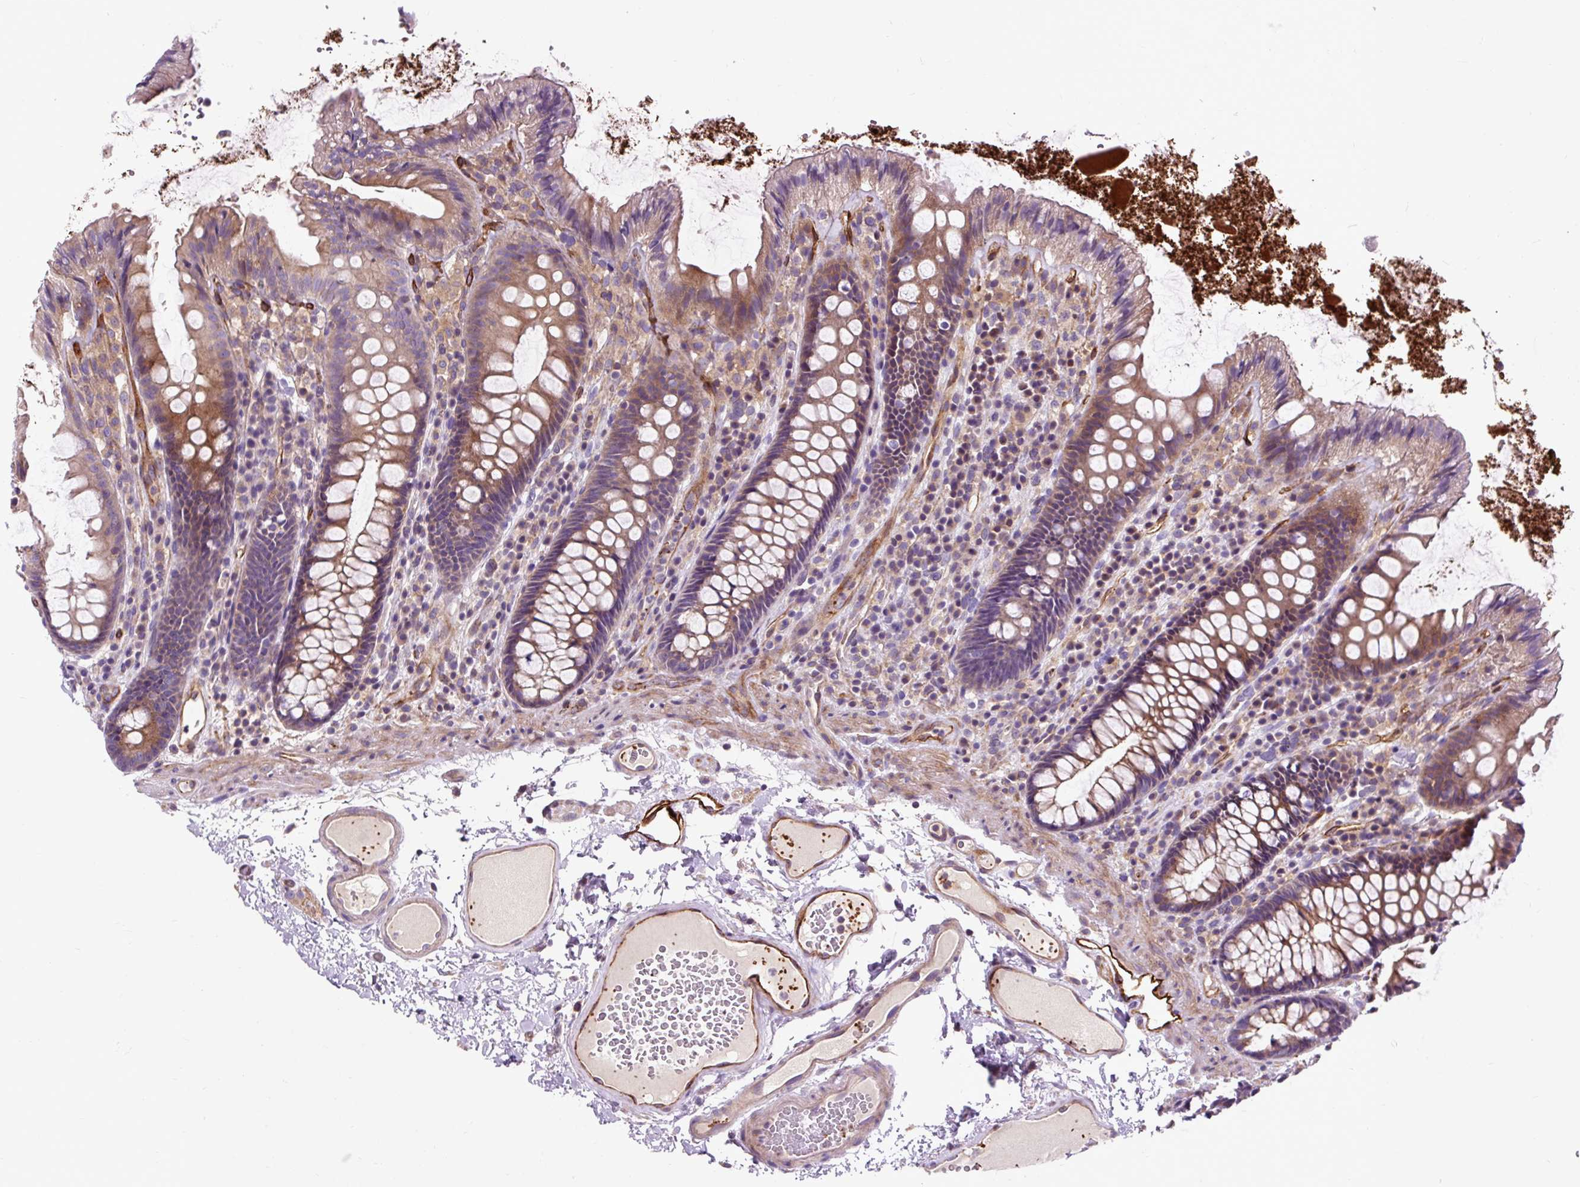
{"staining": {"intensity": "moderate", "quantity": ">75%", "location": "cytoplasmic/membranous"}, "tissue": "colon", "cell_type": "Endothelial cells", "image_type": "normal", "snomed": [{"axis": "morphology", "description": "Normal tissue, NOS"}, {"axis": "topography", "description": "Colon"}], "caption": "Brown immunohistochemical staining in normal human colon demonstrates moderate cytoplasmic/membranous staining in approximately >75% of endothelial cells.", "gene": "PCDHGB3", "patient": {"sex": "male", "age": 84}}